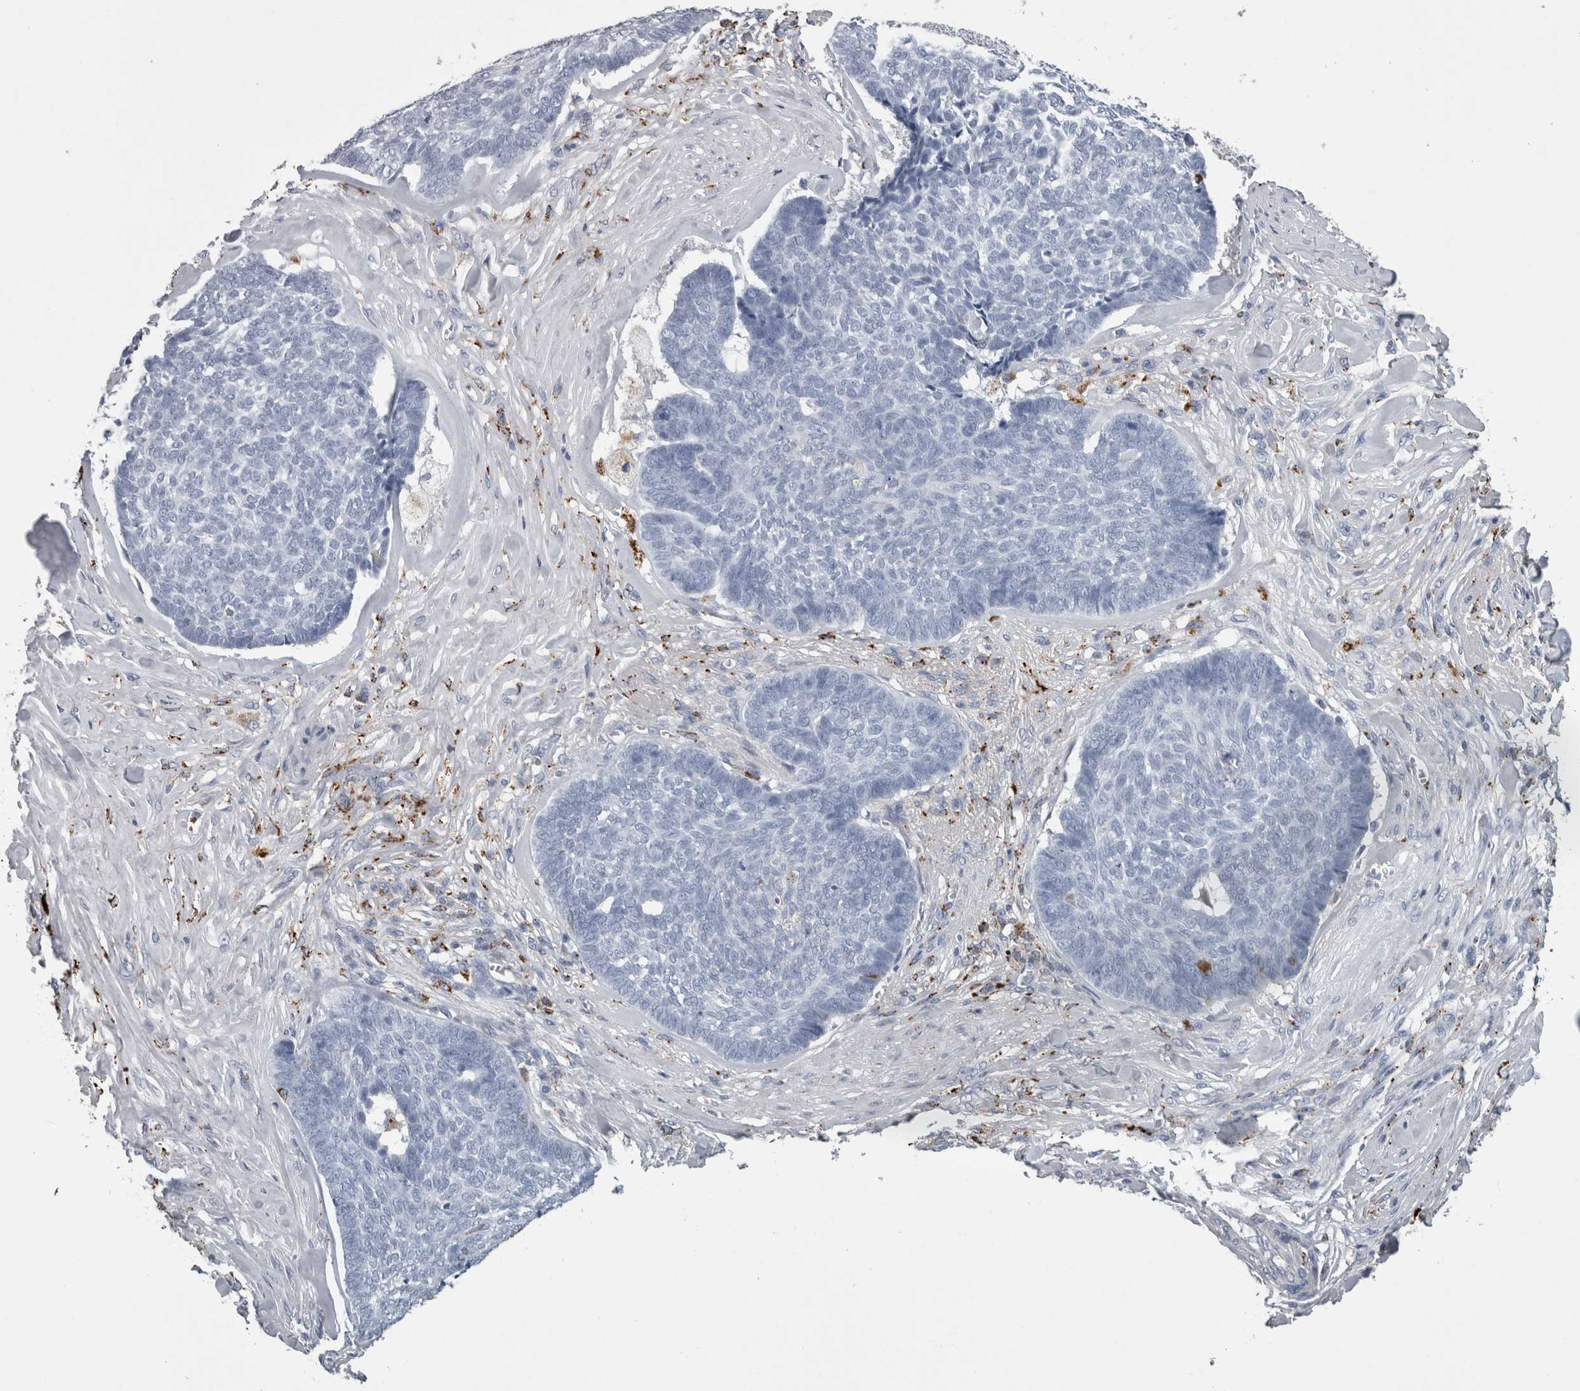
{"staining": {"intensity": "negative", "quantity": "none", "location": "none"}, "tissue": "skin cancer", "cell_type": "Tumor cells", "image_type": "cancer", "snomed": [{"axis": "morphology", "description": "Basal cell carcinoma"}, {"axis": "topography", "description": "Skin"}], "caption": "High magnification brightfield microscopy of basal cell carcinoma (skin) stained with DAB (brown) and counterstained with hematoxylin (blue): tumor cells show no significant positivity.", "gene": "DPP7", "patient": {"sex": "male", "age": 84}}